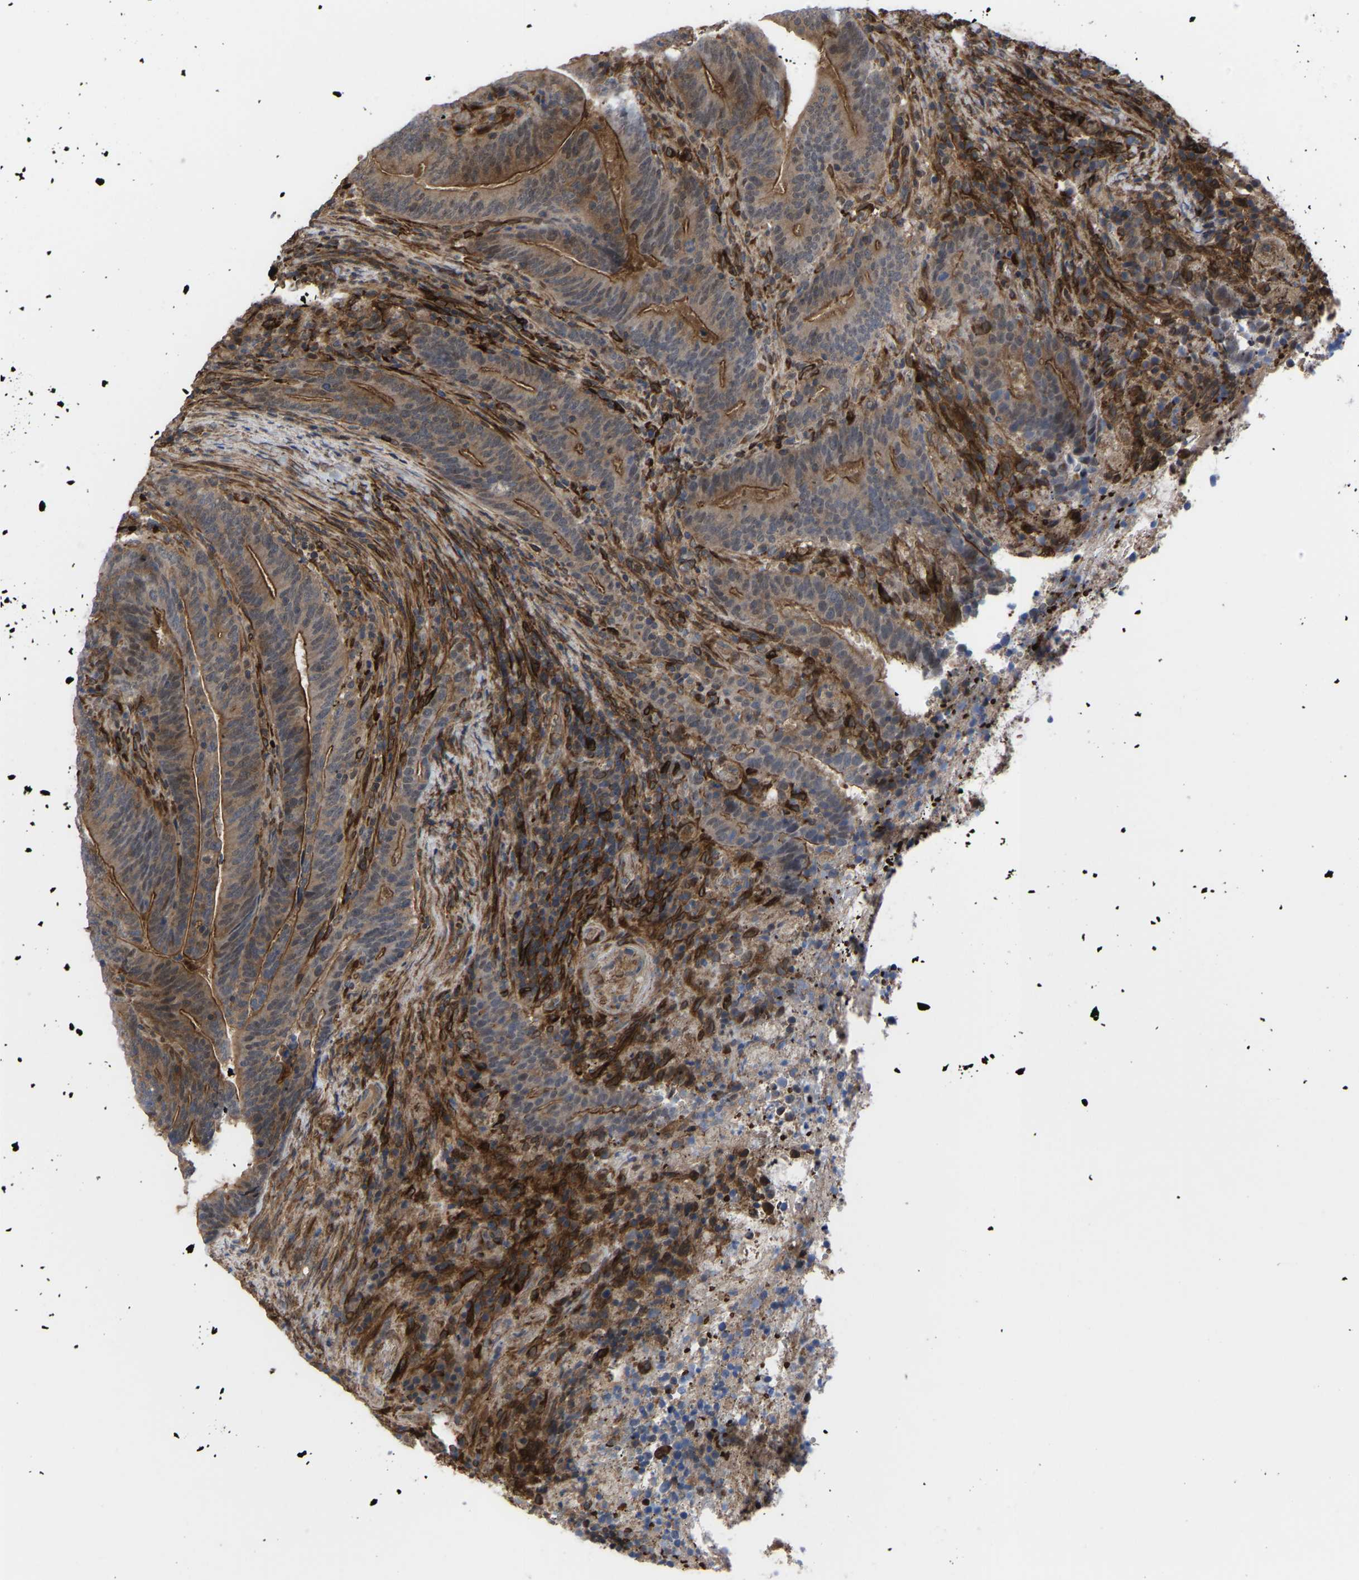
{"staining": {"intensity": "moderate", "quantity": ">75%", "location": "cytoplasmic/membranous"}, "tissue": "colorectal cancer", "cell_type": "Tumor cells", "image_type": "cancer", "snomed": [{"axis": "morphology", "description": "Adenocarcinoma, NOS"}, {"axis": "topography", "description": "Colon"}], "caption": "DAB (3,3'-diaminobenzidine) immunohistochemical staining of human adenocarcinoma (colorectal) shows moderate cytoplasmic/membranous protein staining in about >75% of tumor cells.", "gene": "CYP7B1", "patient": {"sex": "female", "age": 66}}